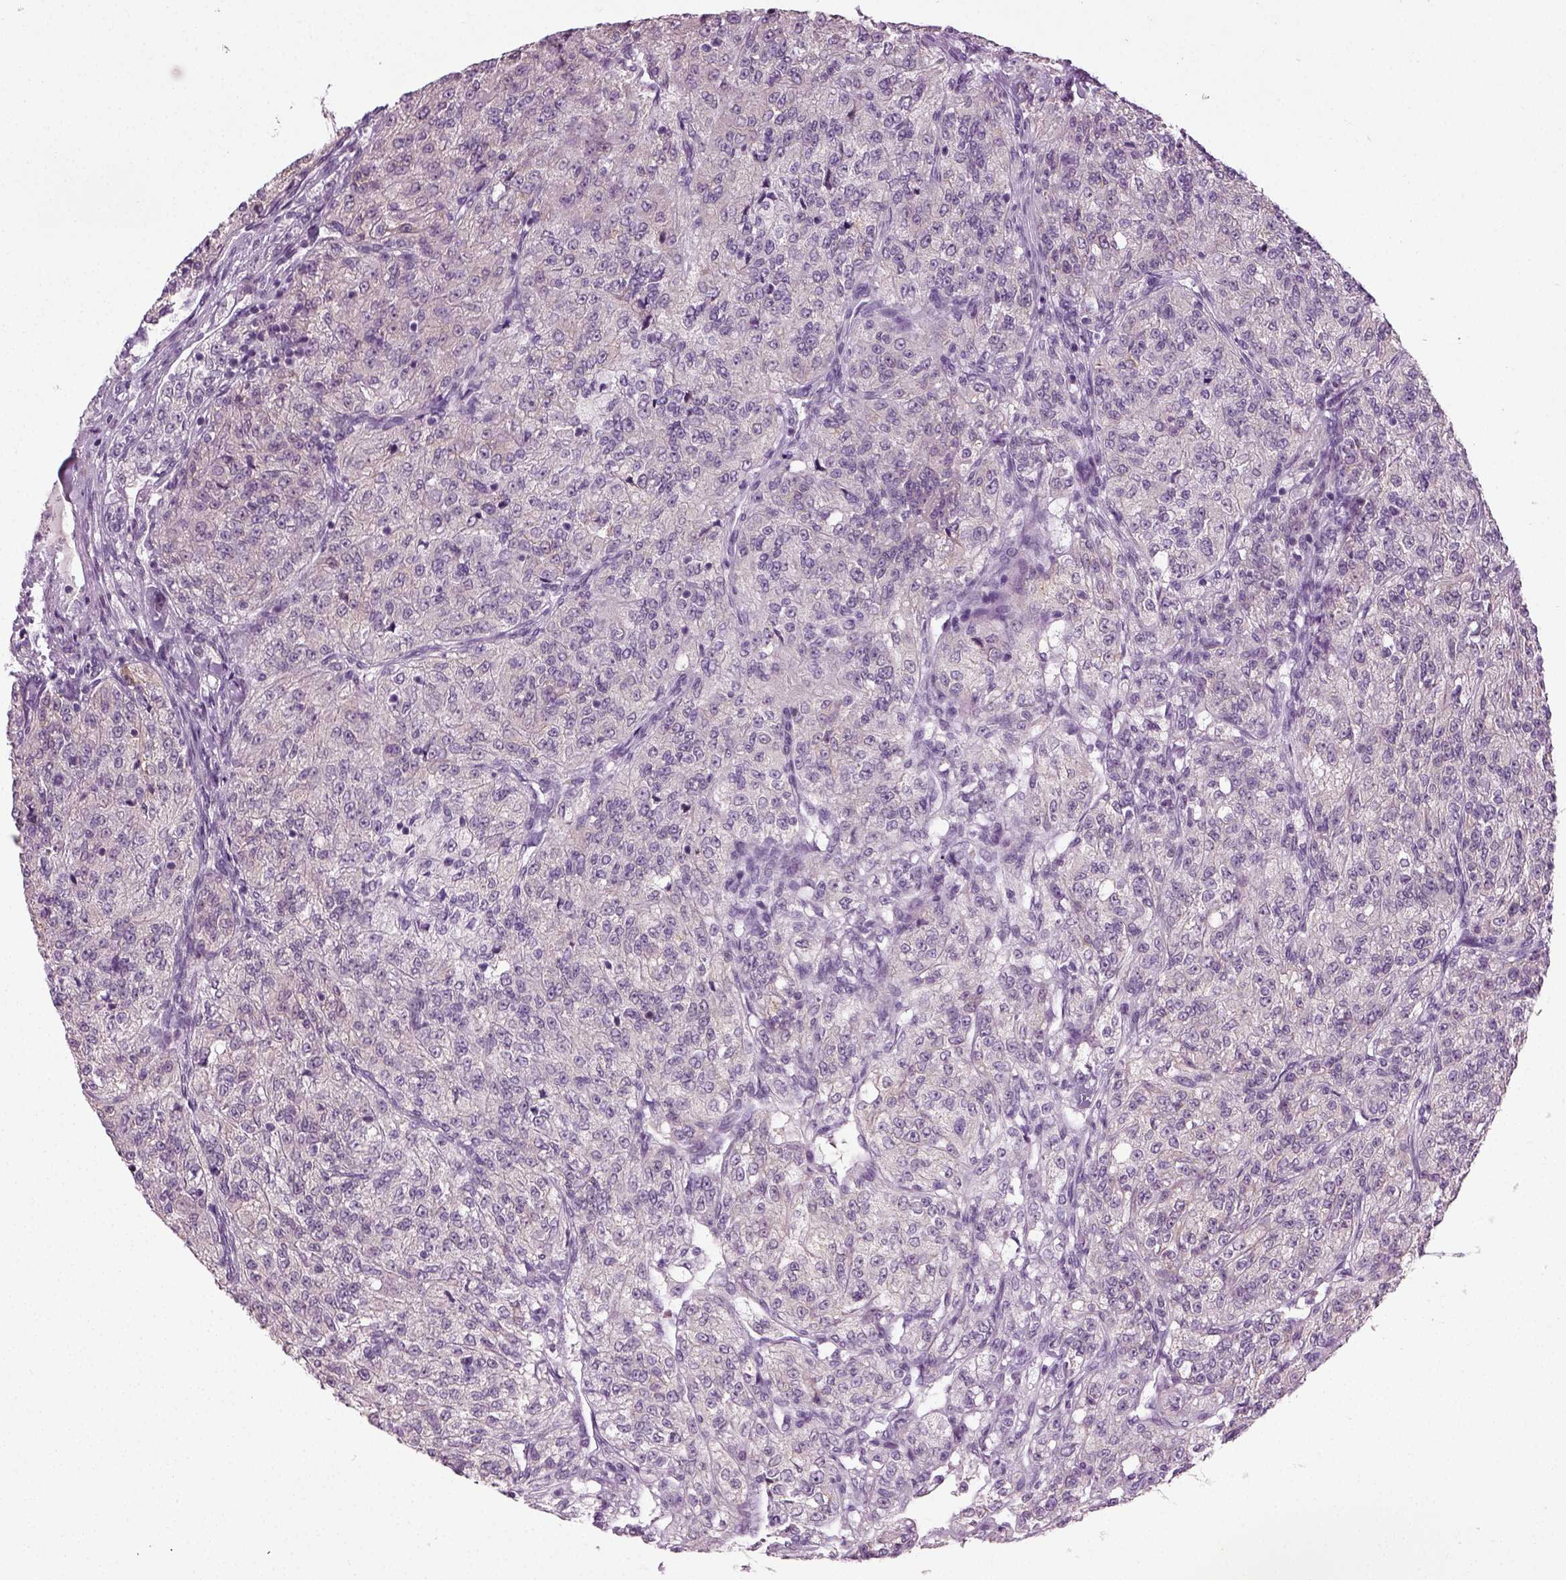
{"staining": {"intensity": "negative", "quantity": "none", "location": "none"}, "tissue": "renal cancer", "cell_type": "Tumor cells", "image_type": "cancer", "snomed": [{"axis": "morphology", "description": "Adenocarcinoma, NOS"}, {"axis": "topography", "description": "Kidney"}], "caption": "Immunohistochemistry (IHC) micrograph of neoplastic tissue: renal cancer (adenocarcinoma) stained with DAB shows no significant protein staining in tumor cells.", "gene": "SYNGAP1", "patient": {"sex": "female", "age": 63}}